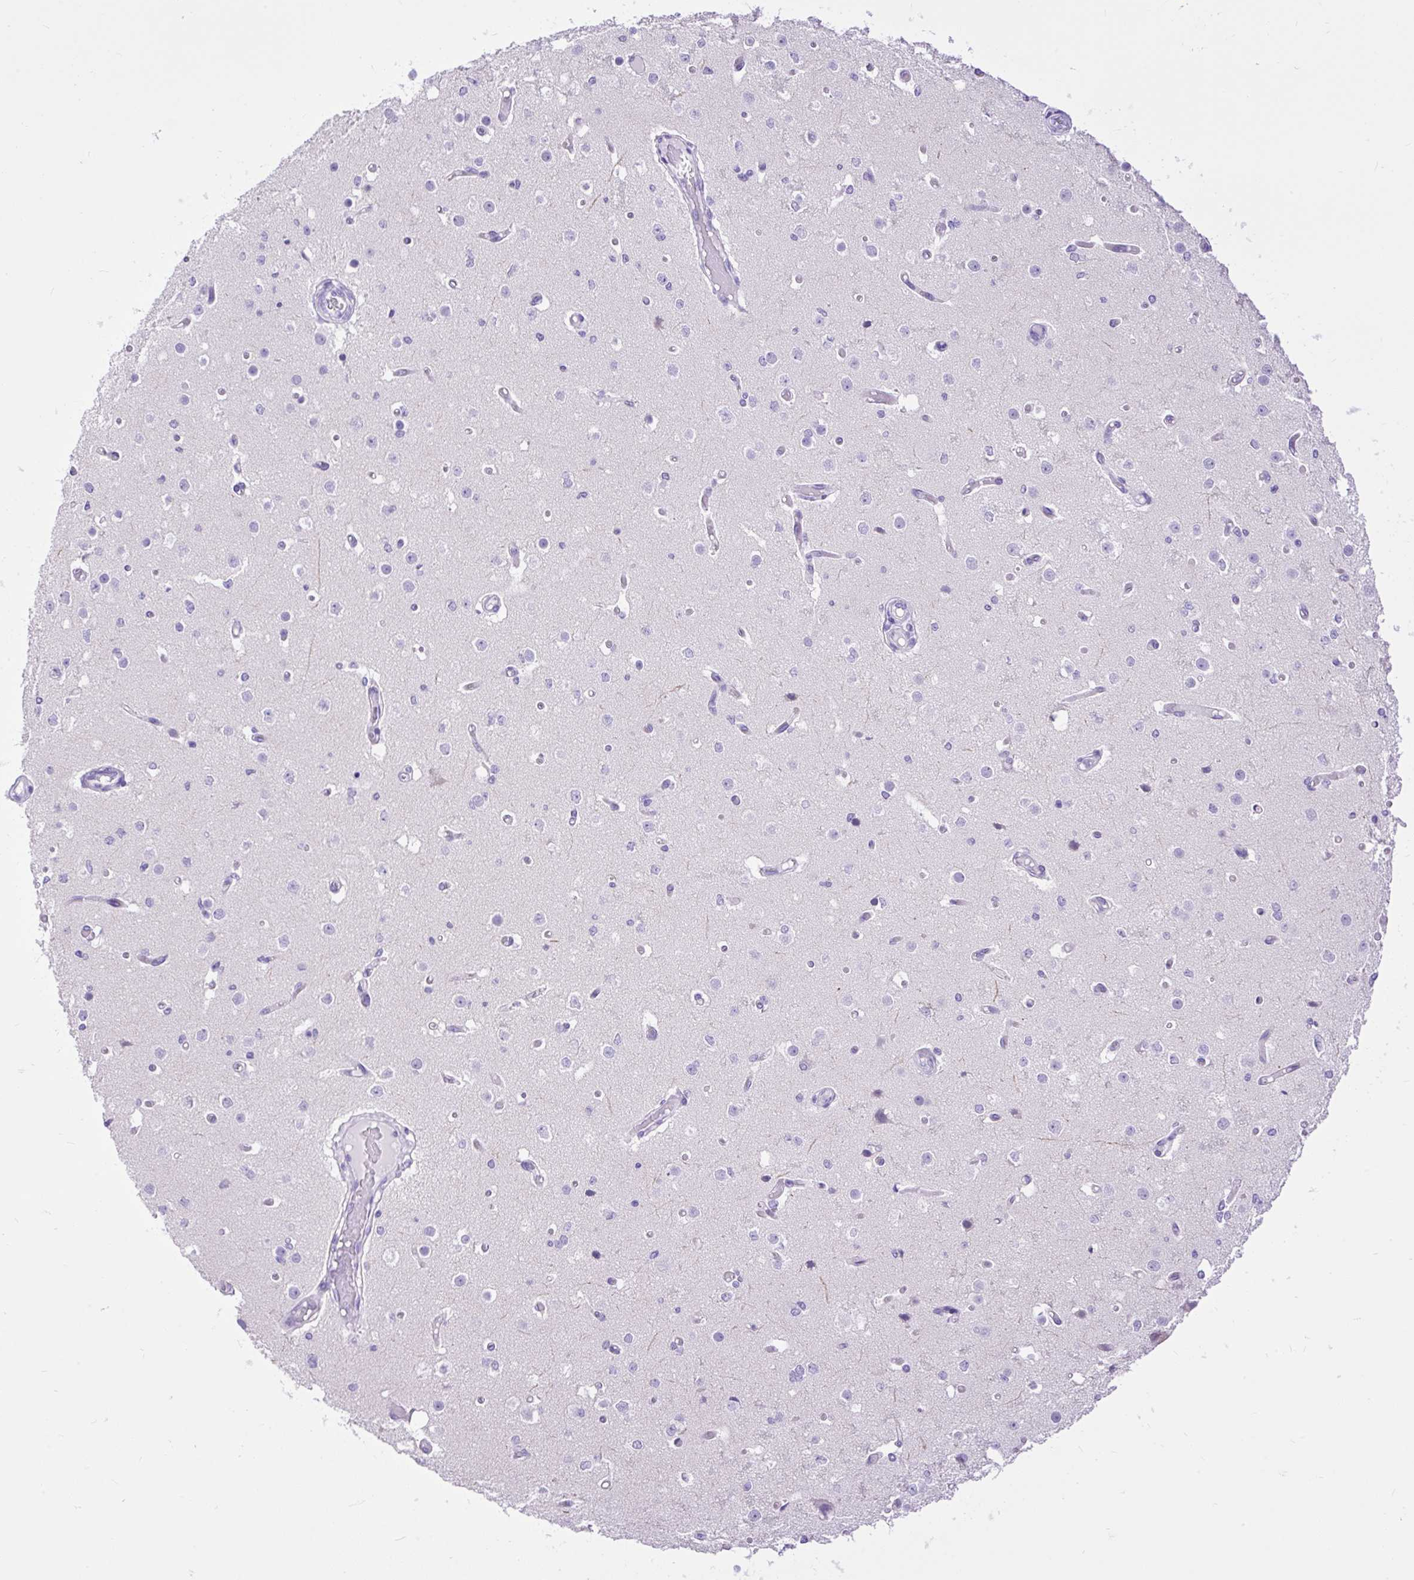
{"staining": {"intensity": "negative", "quantity": "none", "location": "none"}, "tissue": "cerebral cortex", "cell_type": "Endothelial cells", "image_type": "normal", "snomed": [{"axis": "morphology", "description": "Normal tissue, NOS"}, {"axis": "morphology", "description": "Inflammation, NOS"}, {"axis": "topography", "description": "Cerebral cortex"}], "caption": "A high-resolution micrograph shows immunohistochemistry (IHC) staining of benign cerebral cortex, which reveals no significant positivity in endothelial cells.", "gene": "ZNF256", "patient": {"sex": "male", "age": 6}}